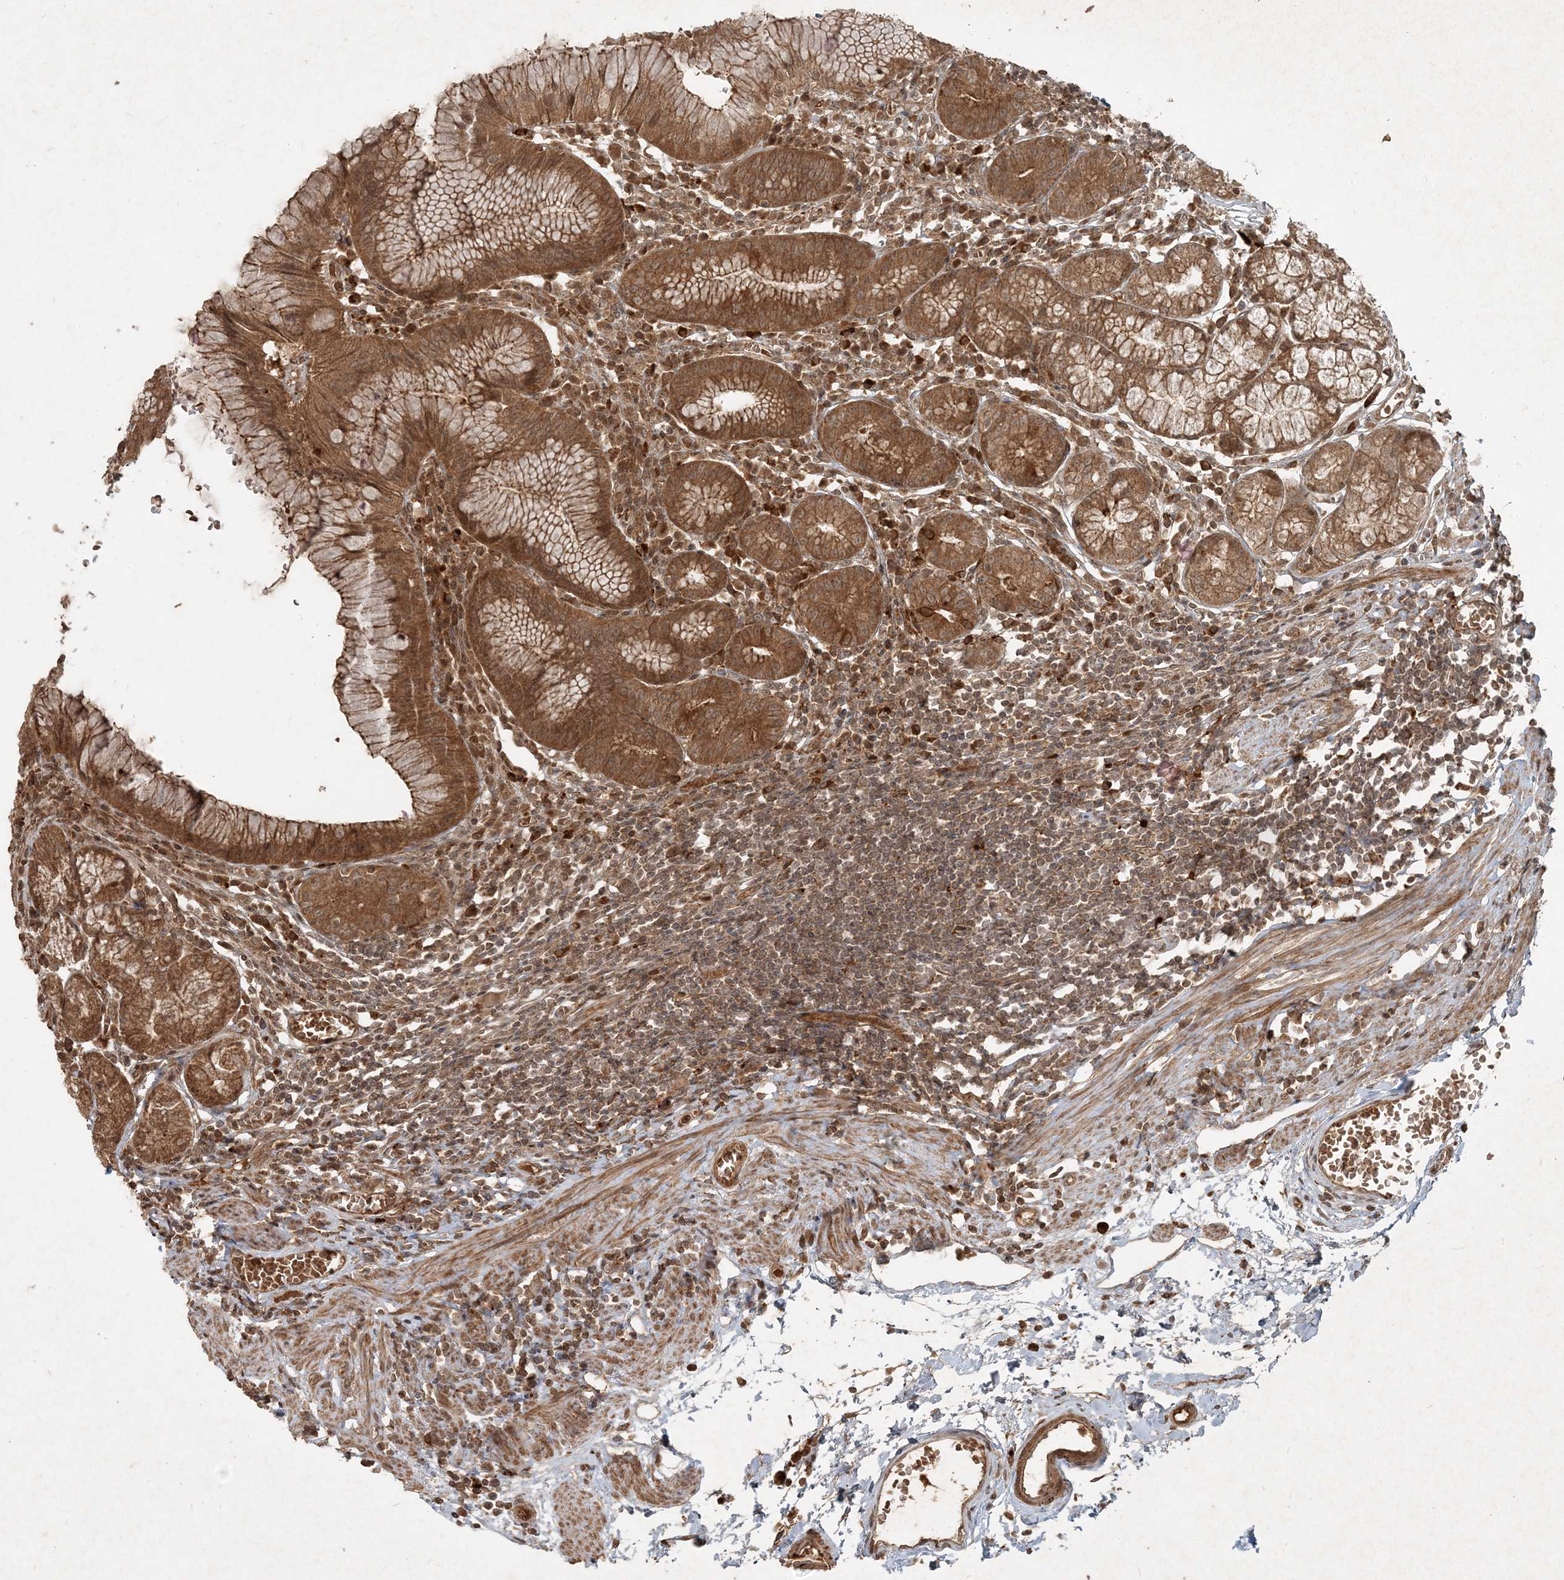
{"staining": {"intensity": "moderate", "quantity": ">75%", "location": "cytoplasmic/membranous"}, "tissue": "stomach", "cell_type": "Glandular cells", "image_type": "normal", "snomed": [{"axis": "morphology", "description": "Normal tissue, NOS"}, {"axis": "topography", "description": "Stomach"}], "caption": "Immunohistochemistry staining of unremarkable stomach, which demonstrates medium levels of moderate cytoplasmic/membranous staining in approximately >75% of glandular cells indicating moderate cytoplasmic/membranous protein expression. The staining was performed using DAB (brown) for protein detection and nuclei were counterstained in hematoxylin (blue).", "gene": "NARS1", "patient": {"sex": "male", "age": 55}}